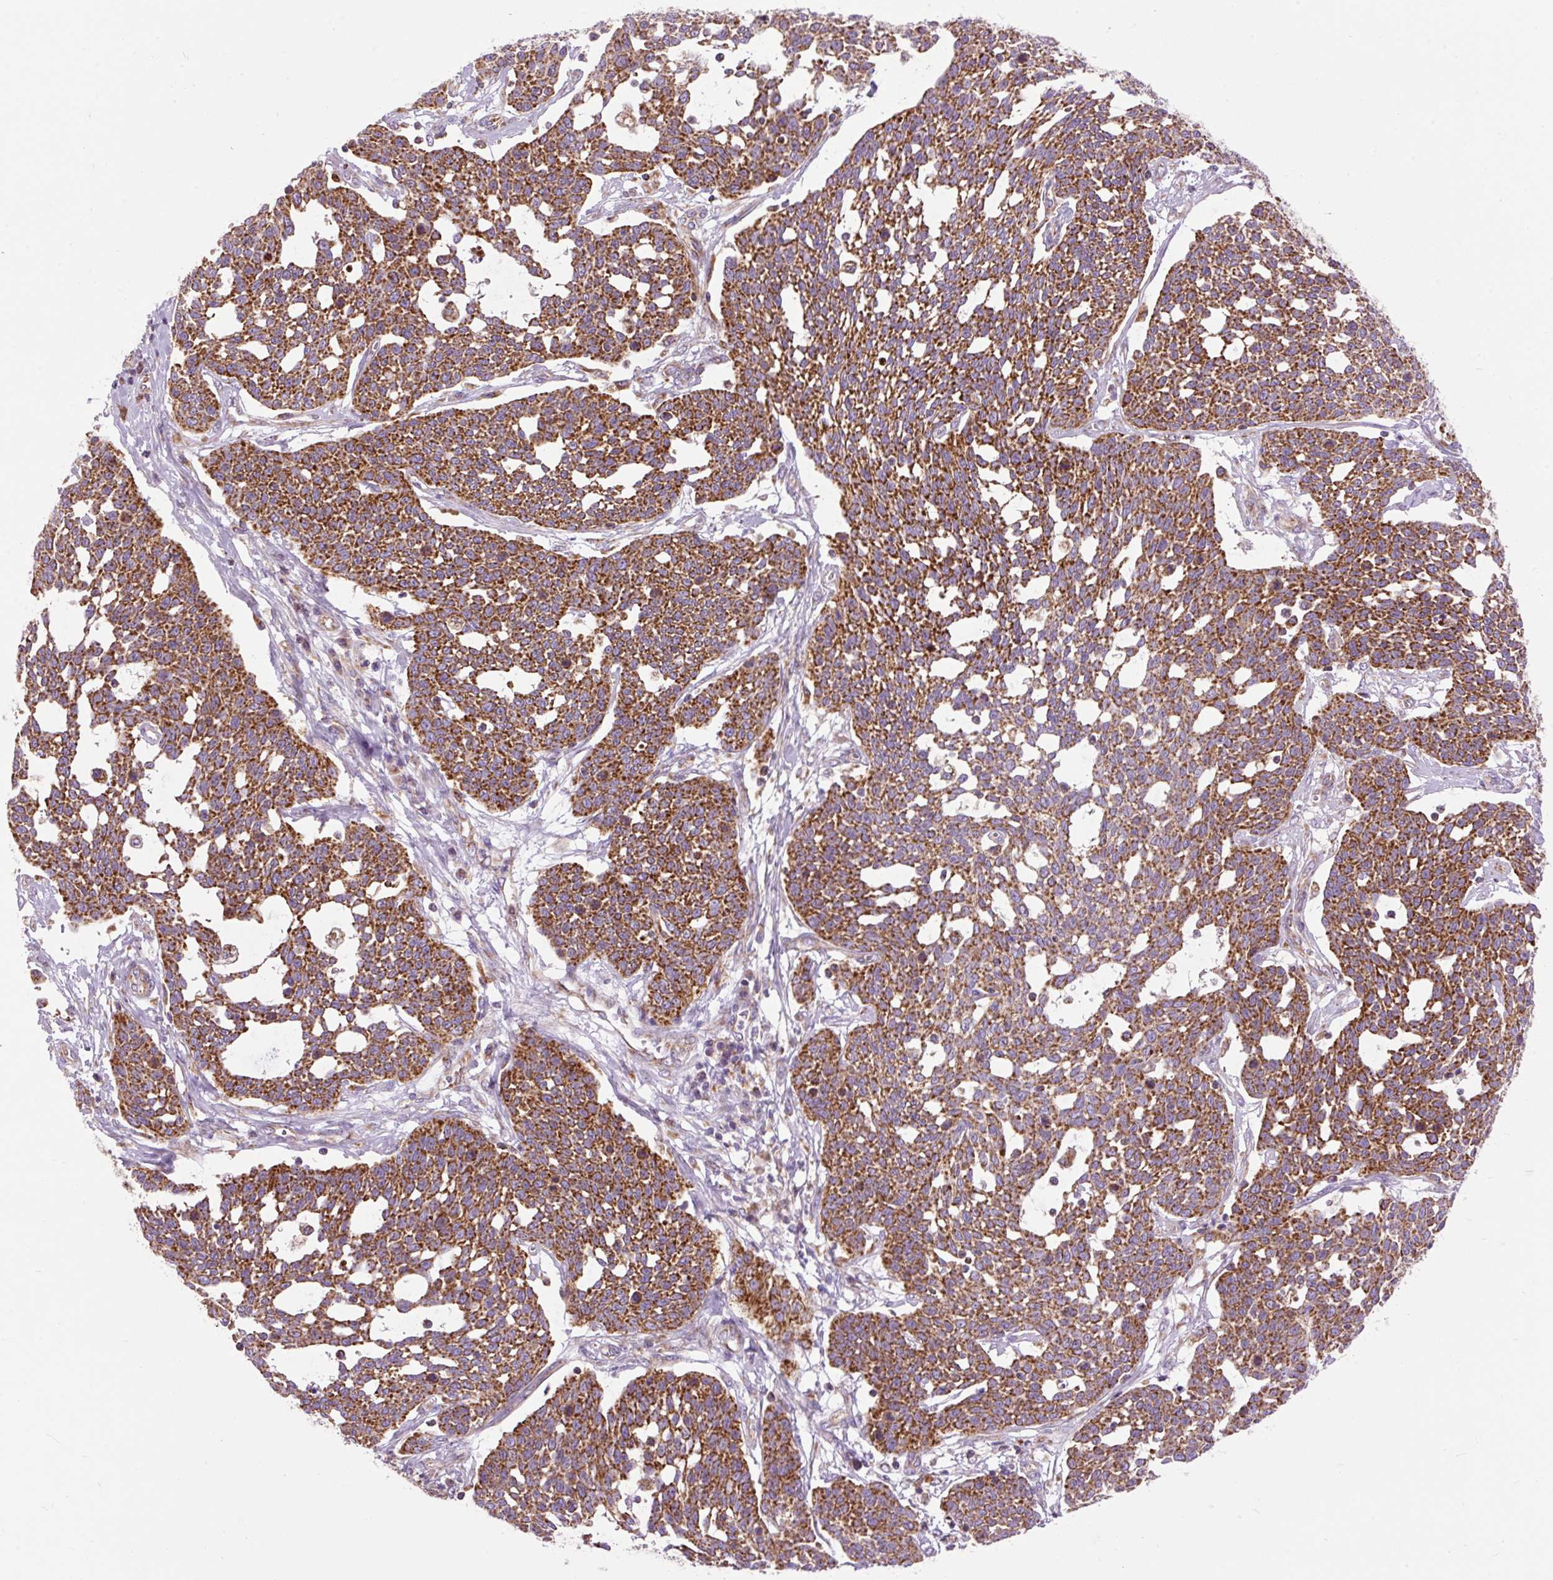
{"staining": {"intensity": "strong", "quantity": ">75%", "location": "cytoplasmic/membranous"}, "tissue": "cervical cancer", "cell_type": "Tumor cells", "image_type": "cancer", "snomed": [{"axis": "morphology", "description": "Squamous cell carcinoma, NOS"}, {"axis": "topography", "description": "Cervix"}], "caption": "Protein expression analysis of human cervical squamous cell carcinoma reveals strong cytoplasmic/membranous expression in approximately >75% of tumor cells.", "gene": "TOMM40", "patient": {"sex": "female", "age": 34}}